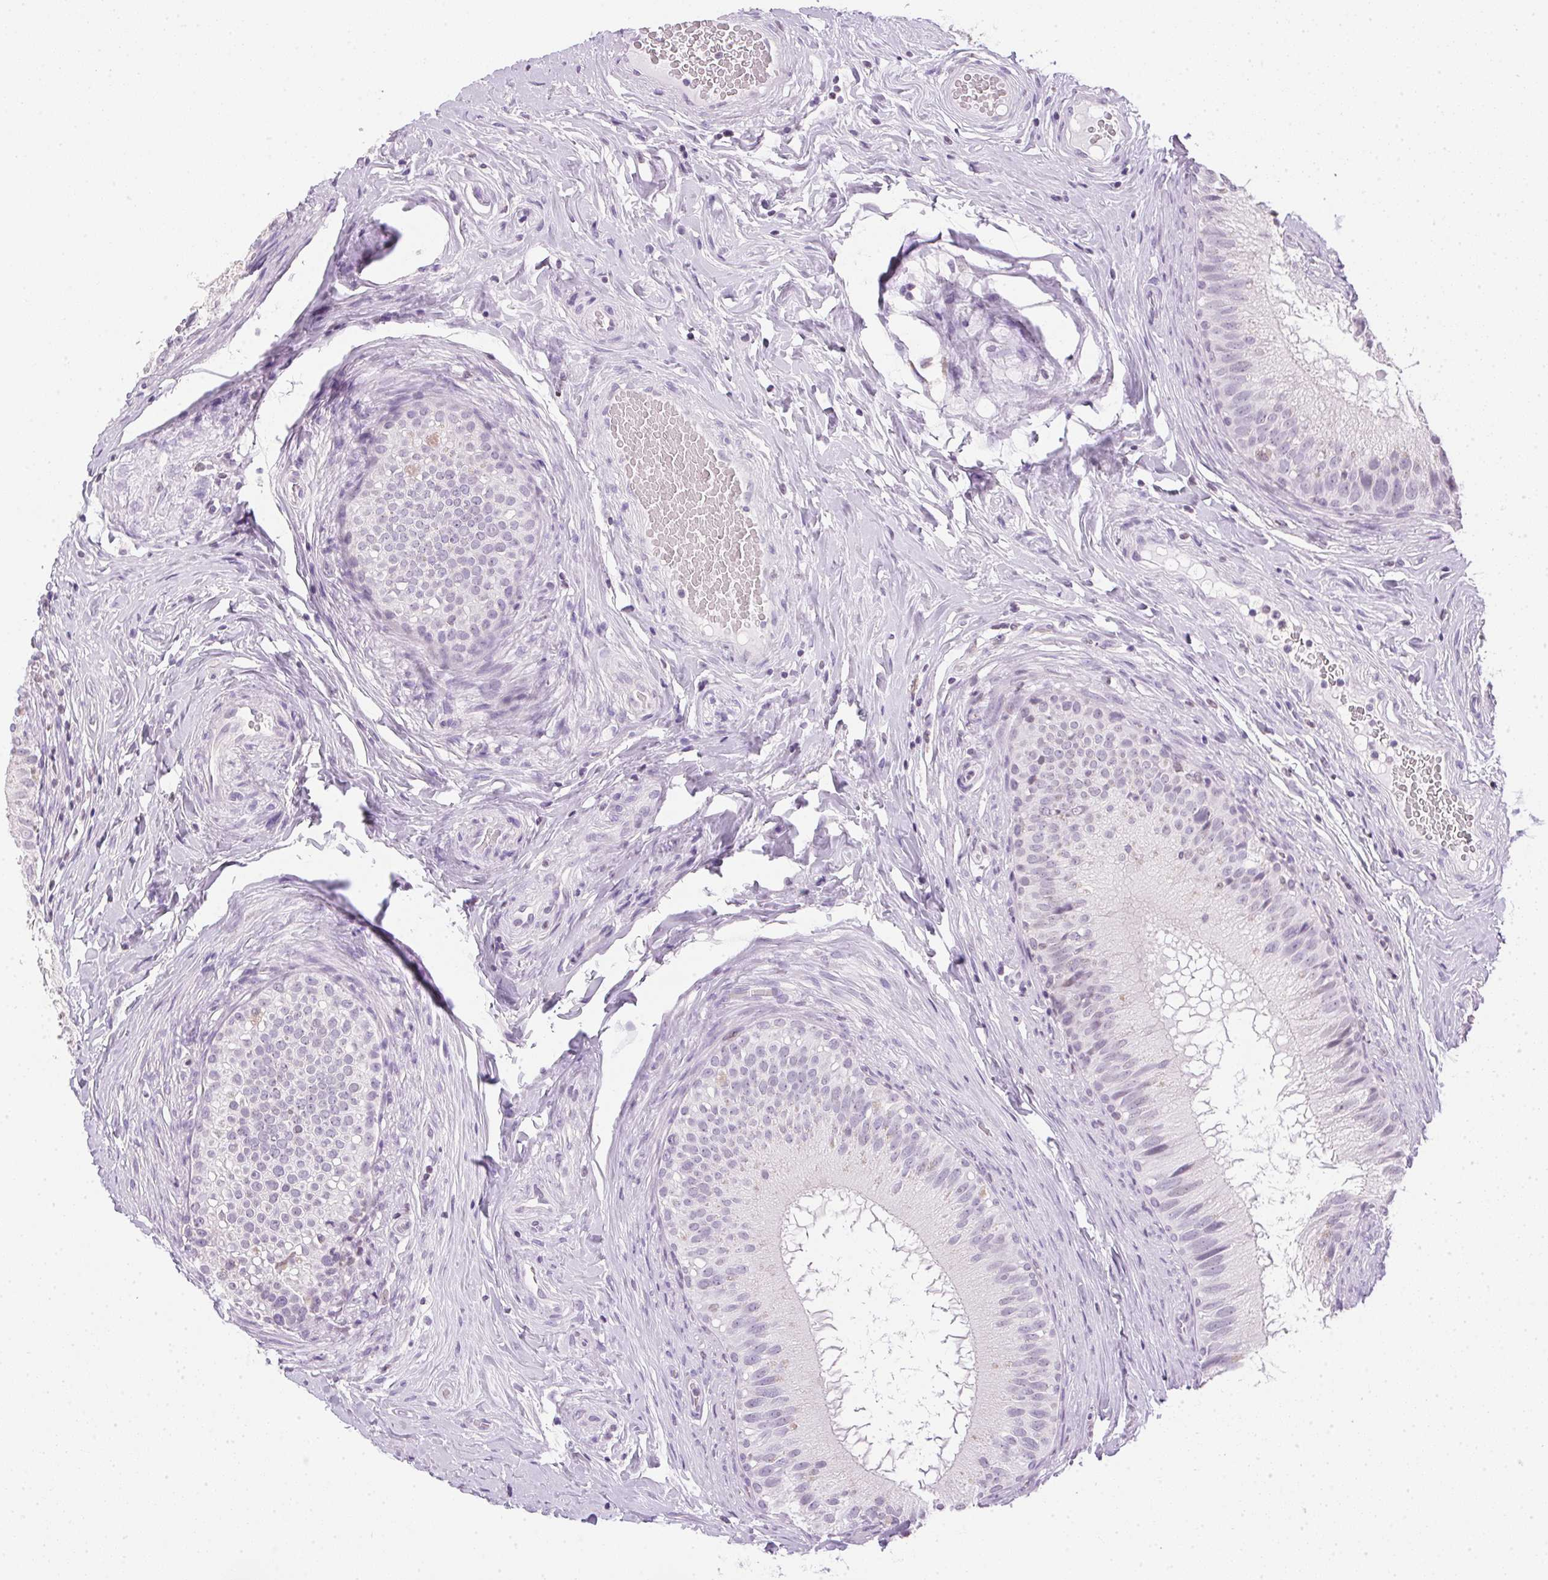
{"staining": {"intensity": "negative", "quantity": "none", "location": "none"}, "tissue": "epididymis", "cell_type": "Glandular cells", "image_type": "normal", "snomed": [{"axis": "morphology", "description": "Normal tissue, NOS"}, {"axis": "topography", "description": "Epididymis"}], "caption": "Immunohistochemical staining of unremarkable epididymis demonstrates no significant positivity in glandular cells. (DAB (3,3'-diaminobenzidine) IHC visualized using brightfield microscopy, high magnification).", "gene": "PRL", "patient": {"sex": "male", "age": 34}}